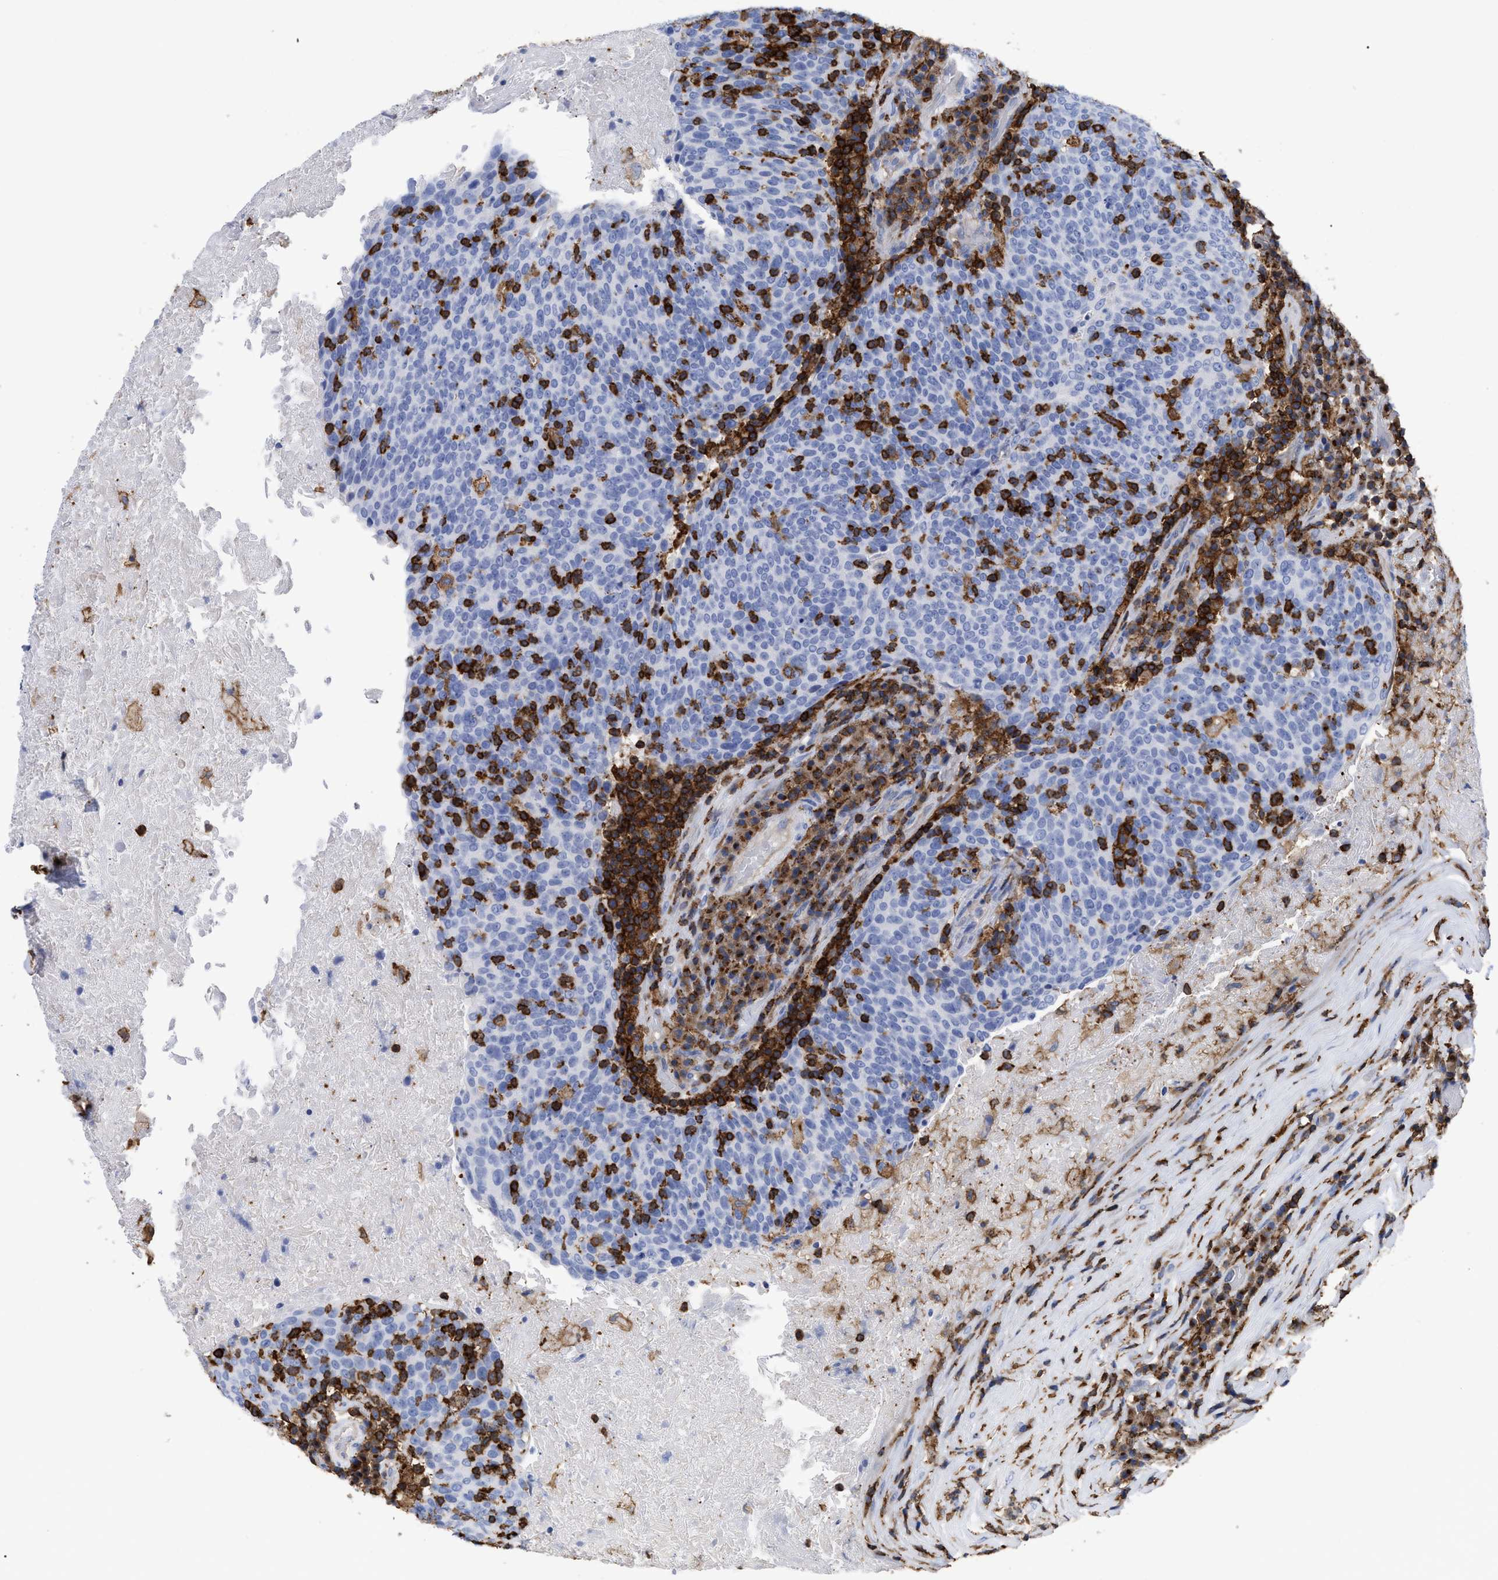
{"staining": {"intensity": "negative", "quantity": "none", "location": "none"}, "tissue": "head and neck cancer", "cell_type": "Tumor cells", "image_type": "cancer", "snomed": [{"axis": "morphology", "description": "Squamous cell carcinoma, NOS"}, {"axis": "morphology", "description": "Squamous cell carcinoma, metastatic, NOS"}, {"axis": "topography", "description": "Lymph node"}, {"axis": "topography", "description": "Head-Neck"}], "caption": "This photomicrograph is of squamous cell carcinoma (head and neck) stained with IHC to label a protein in brown with the nuclei are counter-stained blue. There is no expression in tumor cells. Brightfield microscopy of immunohistochemistry stained with DAB (brown) and hematoxylin (blue), captured at high magnification.", "gene": "HCLS1", "patient": {"sex": "male", "age": 62}}